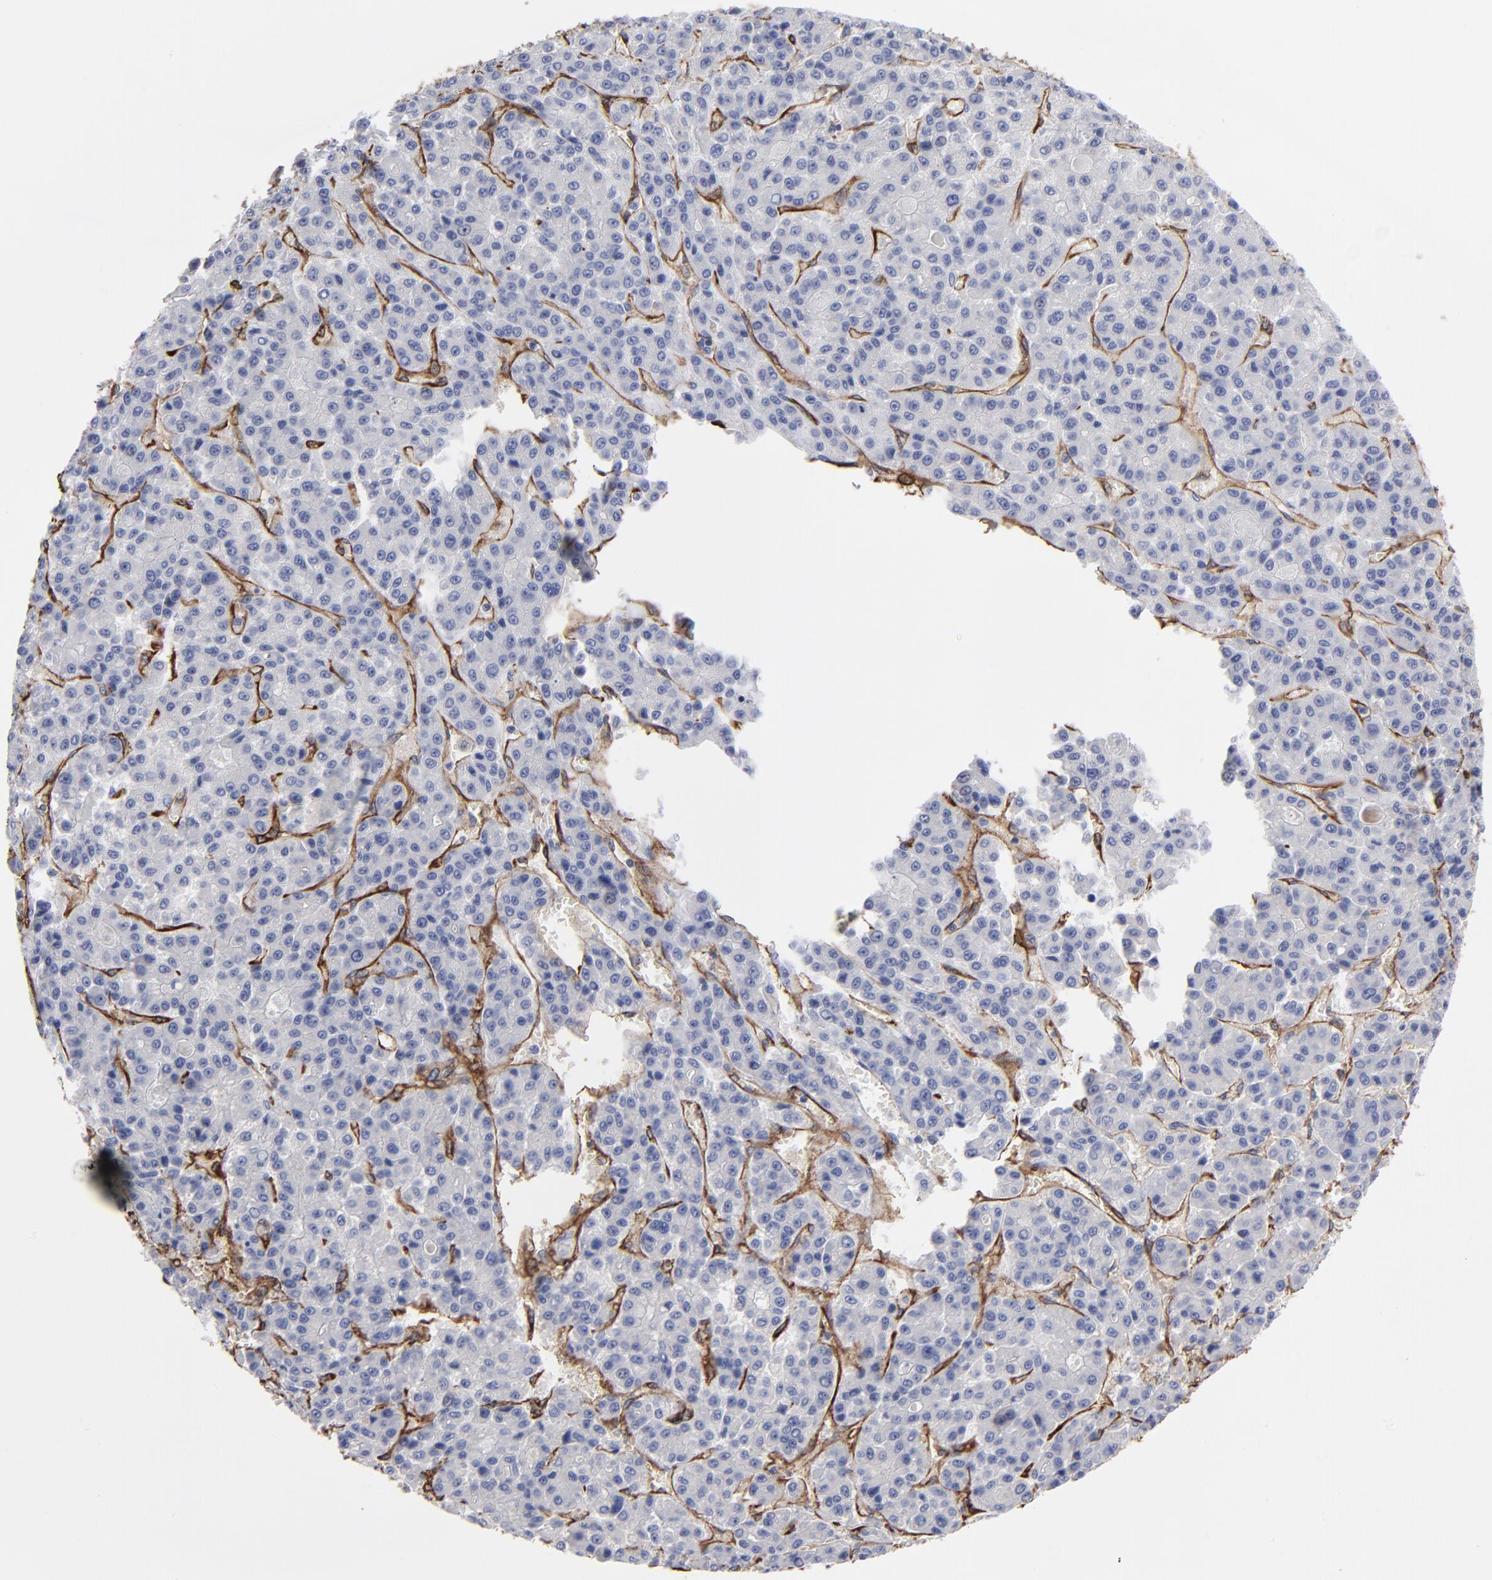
{"staining": {"intensity": "negative", "quantity": "none", "location": "none"}, "tissue": "liver cancer", "cell_type": "Tumor cells", "image_type": "cancer", "snomed": [{"axis": "morphology", "description": "Carcinoma, Hepatocellular, NOS"}, {"axis": "topography", "description": "Liver"}], "caption": "Human liver cancer stained for a protein using immunohistochemistry displays no expression in tumor cells.", "gene": "CILP", "patient": {"sex": "male", "age": 70}}